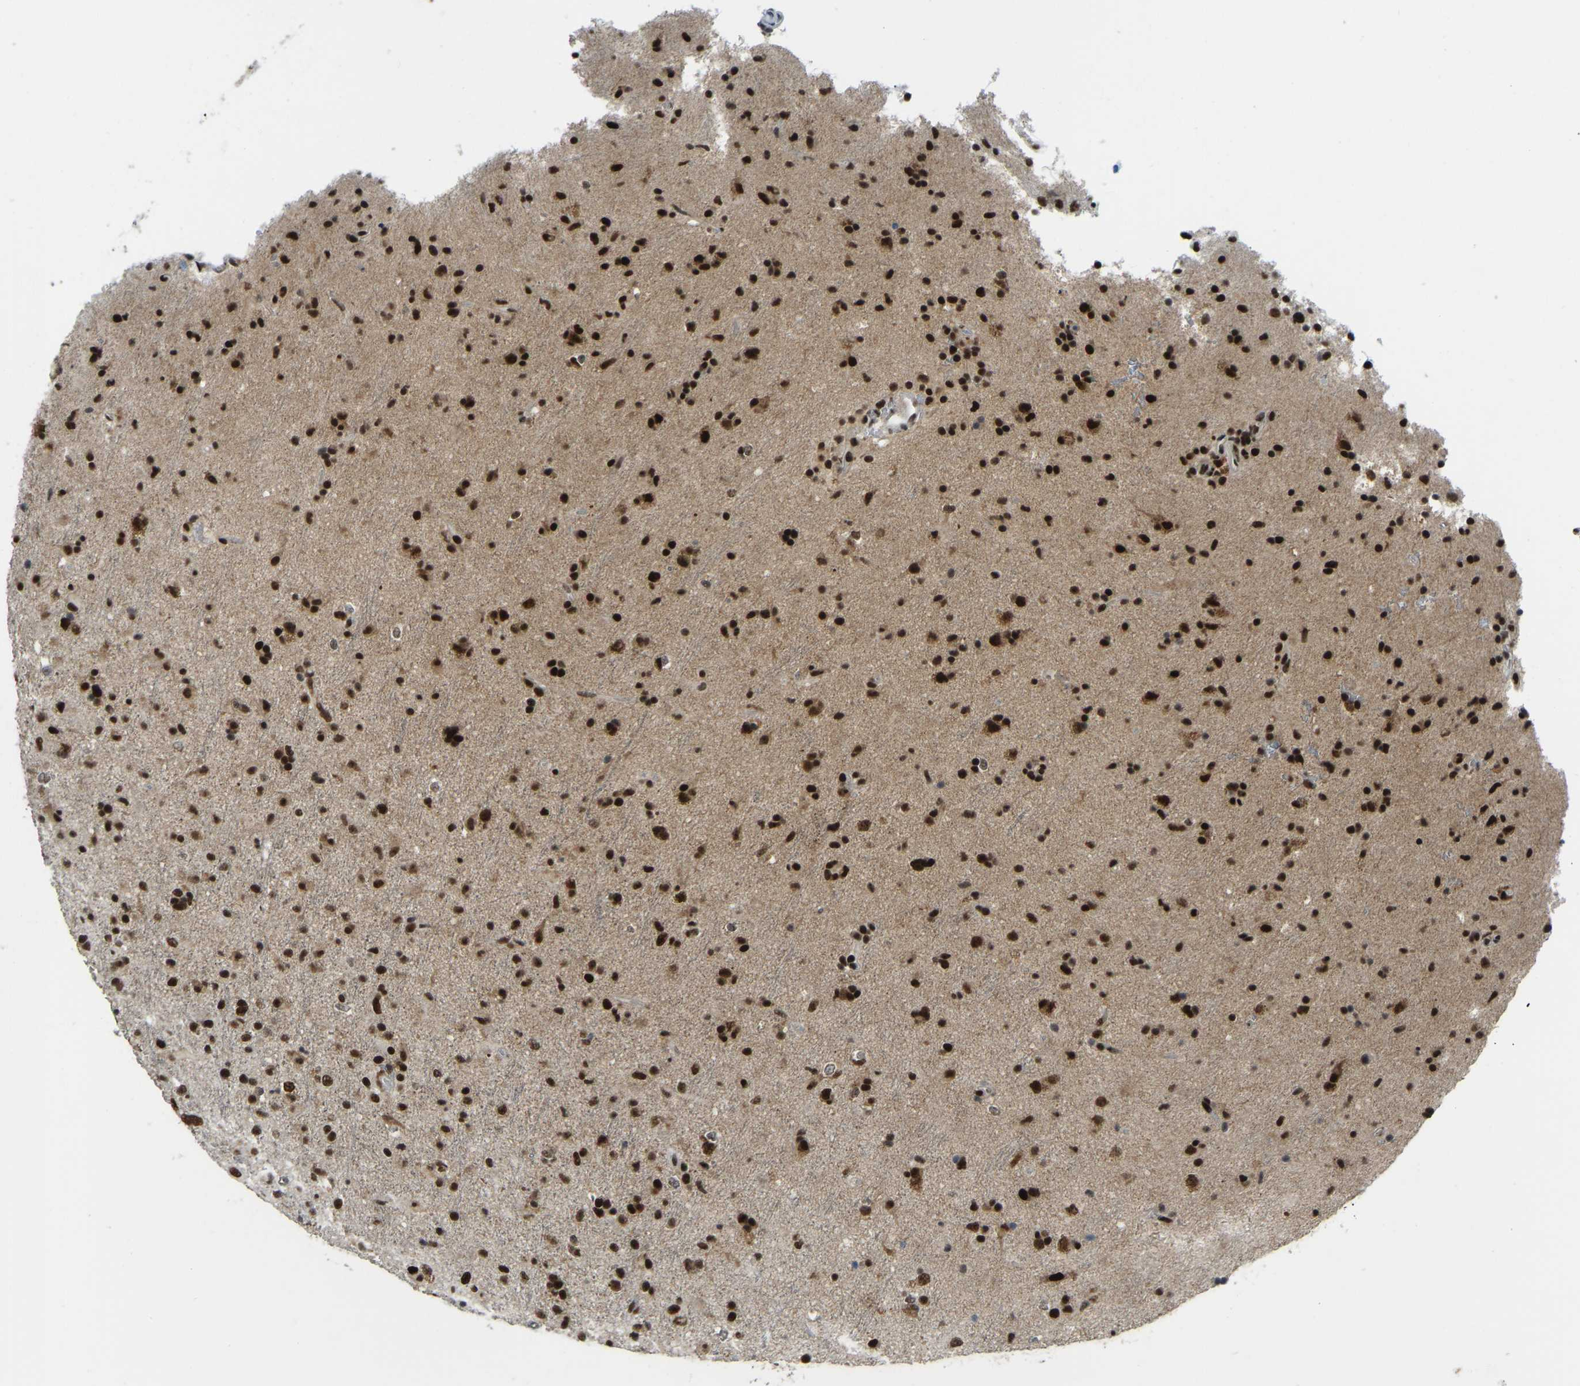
{"staining": {"intensity": "strong", "quantity": ">75%", "location": "nuclear"}, "tissue": "glioma", "cell_type": "Tumor cells", "image_type": "cancer", "snomed": [{"axis": "morphology", "description": "Glioma, malignant, Low grade"}, {"axis": "topography", "description": "Brain"}], "caption": "A brown stain highlights strong nuclear expression of a protein in human malignant glioma (low-grade) tumor cells. (Stains: DAB in brown, nuclei in blue, Microscopy: brightfield microscopy at high magnification).", "gene": "FOXK1", "patient": {"sex": "male", "age": 65}}